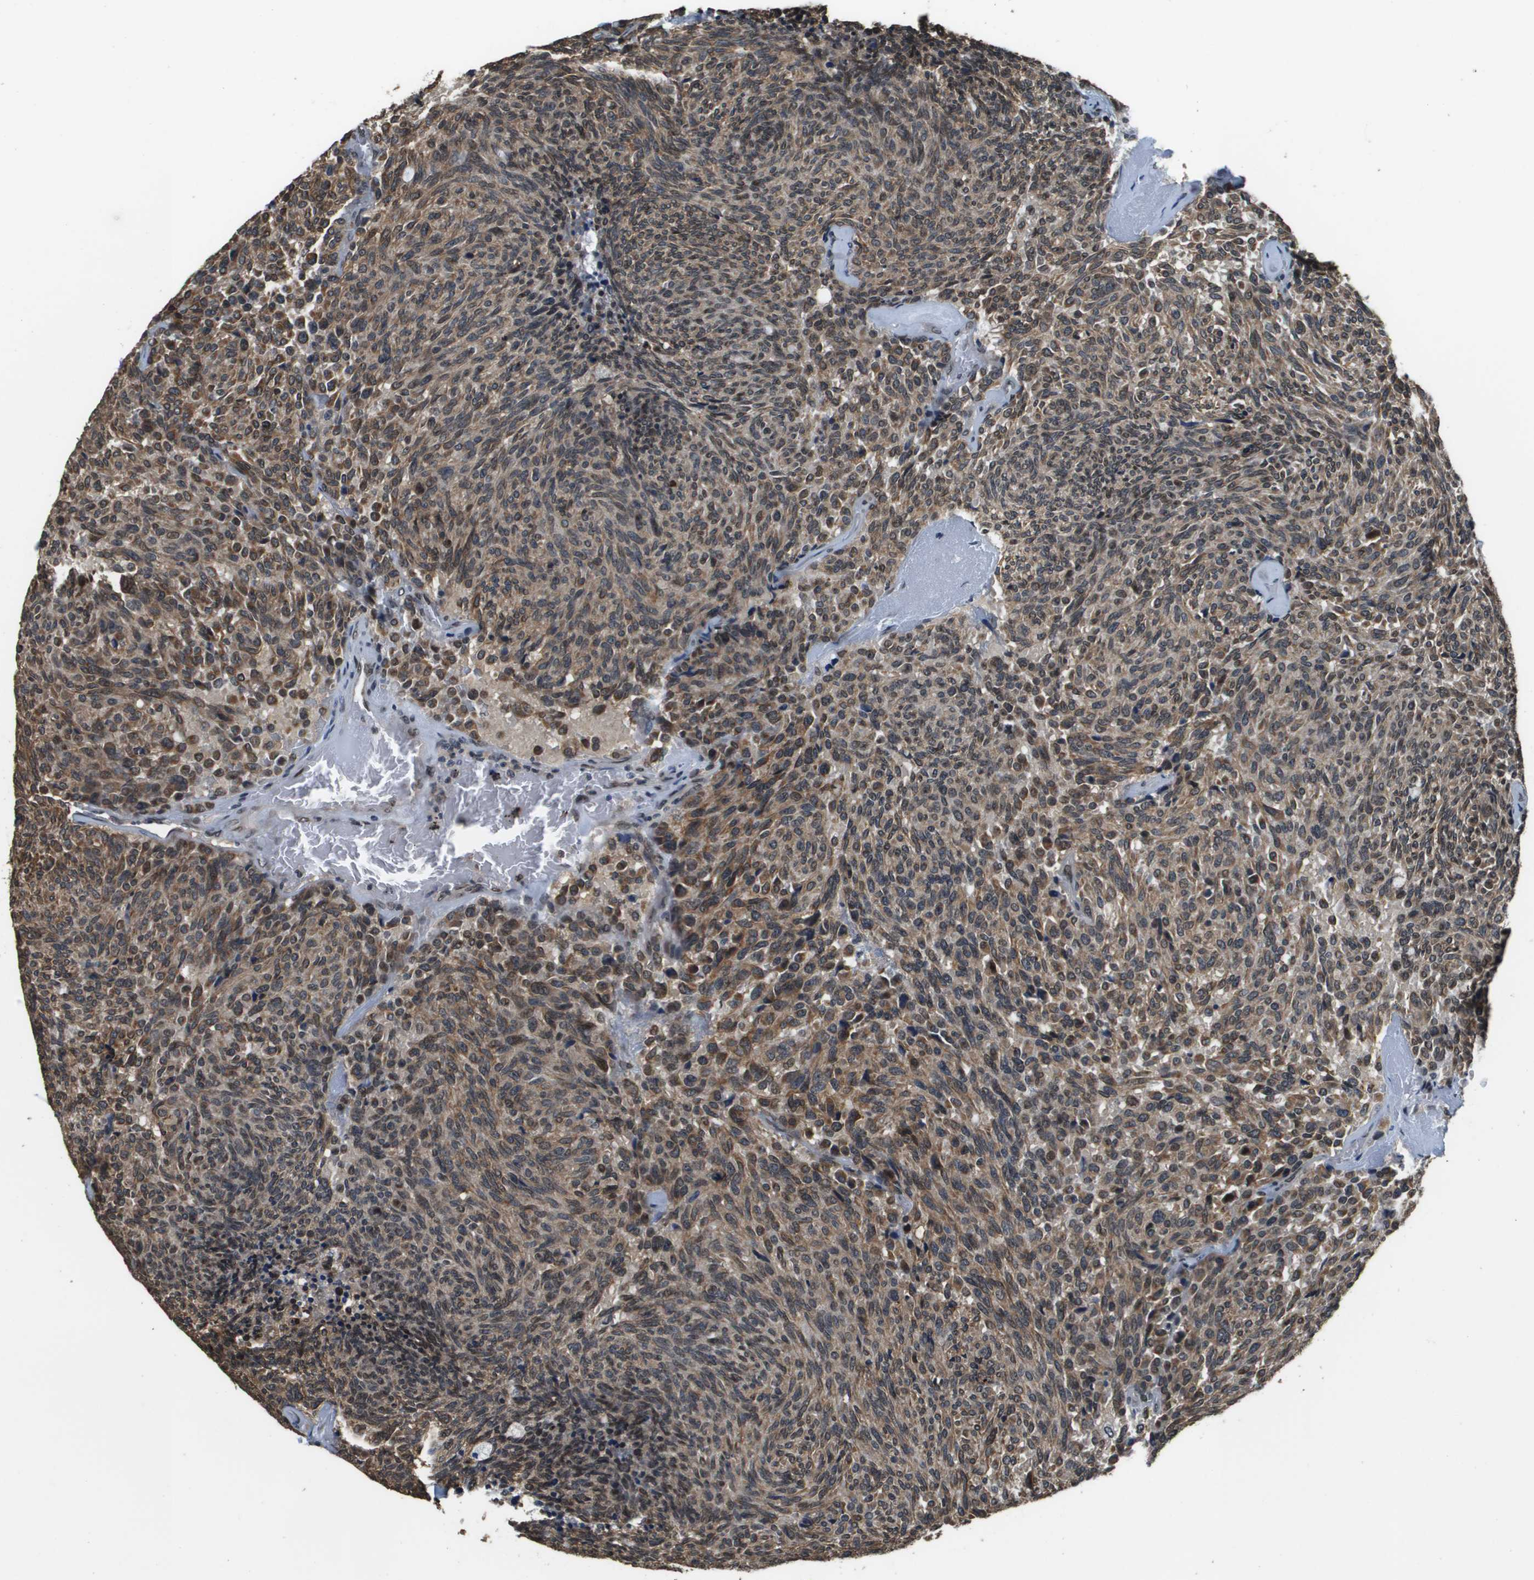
{"staining": {"intensity": "moderate", "quantity": ">75%", "location": "cytoplasmic/membranous,nuclear"}, "tissue": "carcinoid", "cell_type": "Tumor cells", "image_type": "cancer", "snomed": [{"axis": "morphology", "description": "Carcinoid, malignant, NOS"}, {"axis": "topography", "description": "Pancreas"}], "caption": "Immunohistochemical staining of malignant carcinoid displays medium levels of moderate cytoplasmic/membranous and nuclear protein expression in about >75% of tumor cells.", "gene": "FANCC", "patient": {"sex": "female", "age": 54}}